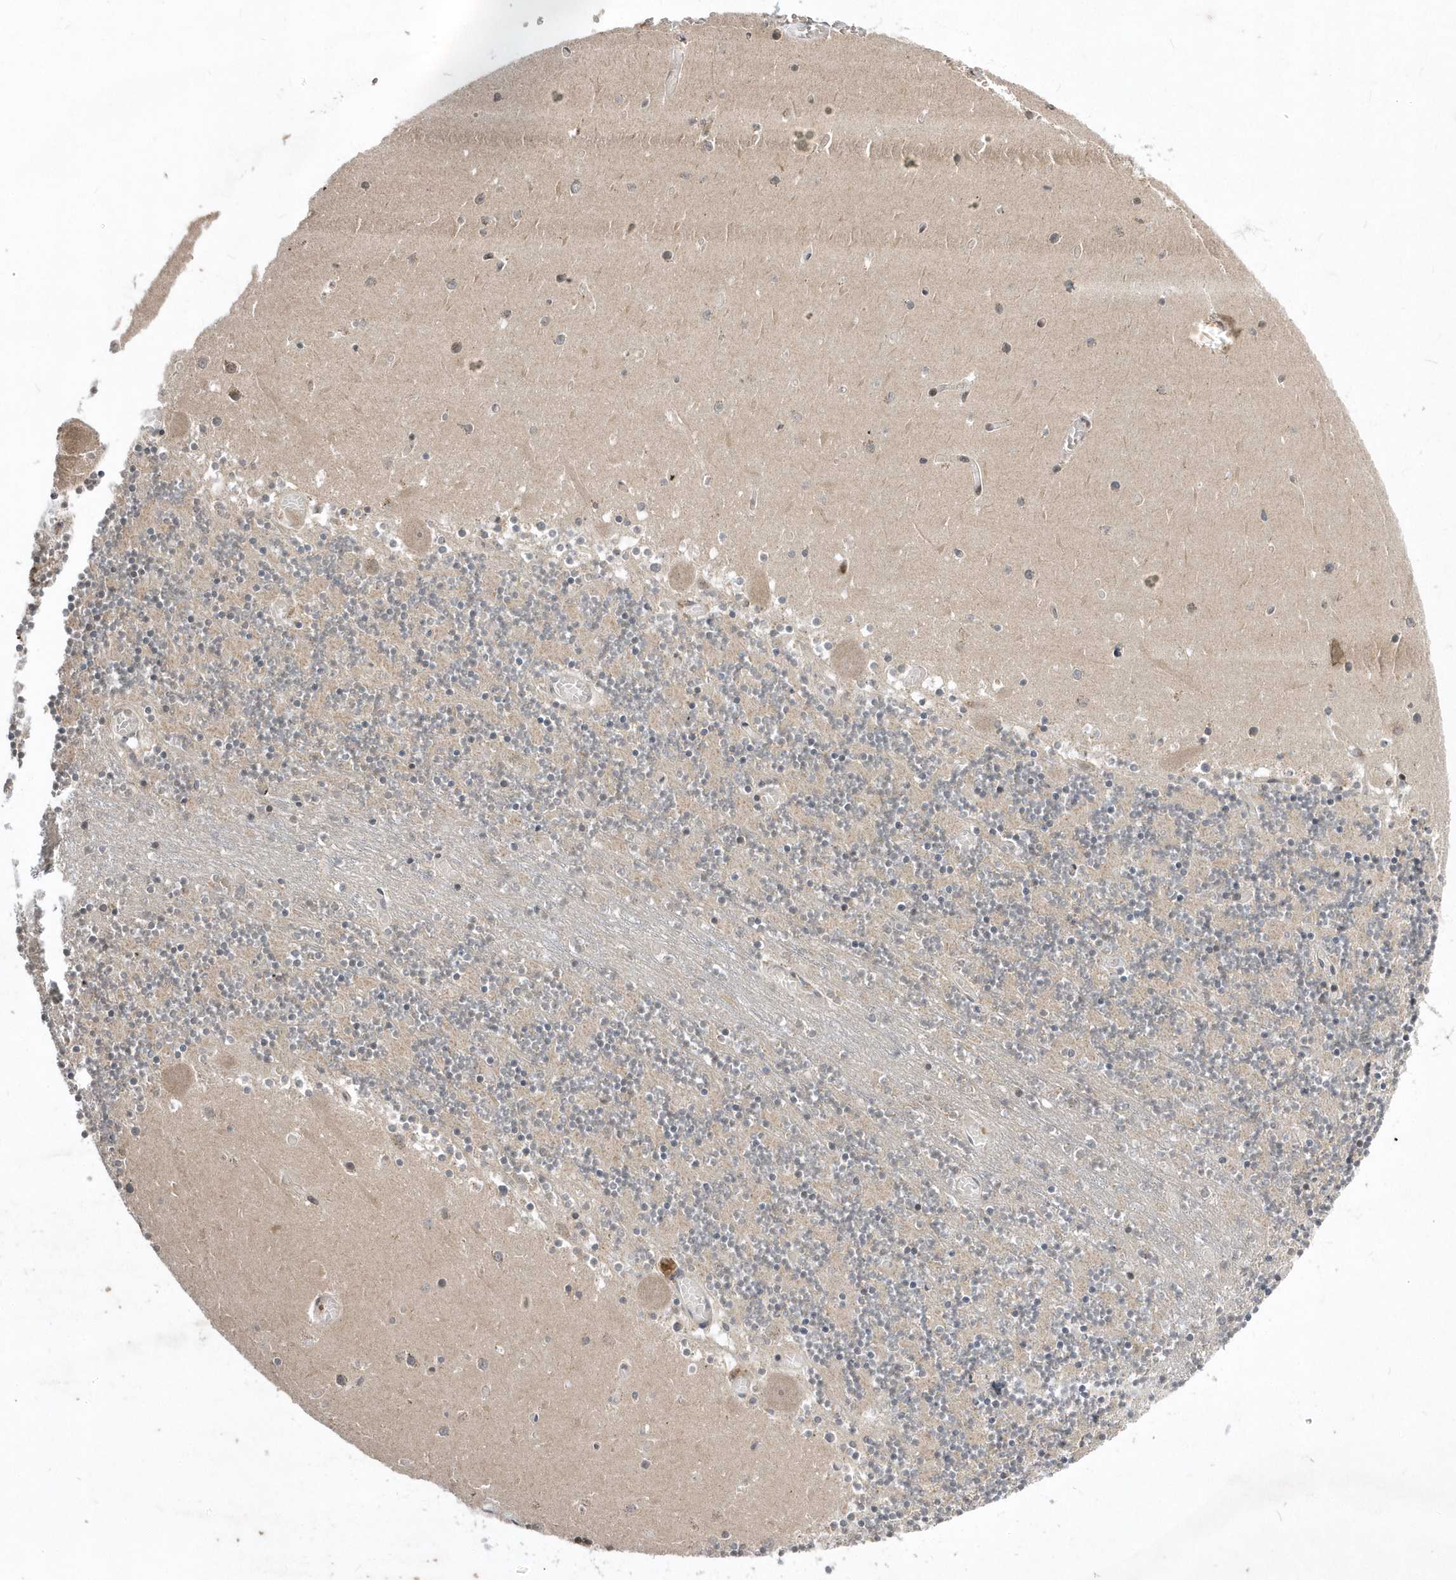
{"staining": {"intensity": "weak", "quantity": "25%-75%", "location": "nuclear"}, "tissue": "cerebellum", "cell_type": "Cells in granular layer", "image_type": "normal", "snomed": [{"axis": "morphology", "description": "Normal tissue, NOS"}, {"axis": "topography", "description": "Cerebellum"}], "caption": "Weak nuclear positivity is present in about 25%-75% of cells in granular layer in normal cerebellum. (IHC, brightfield microscopy, high magnification).", "gene": "EIF2B1", "patient": {"sex": "female", "age": 28}}